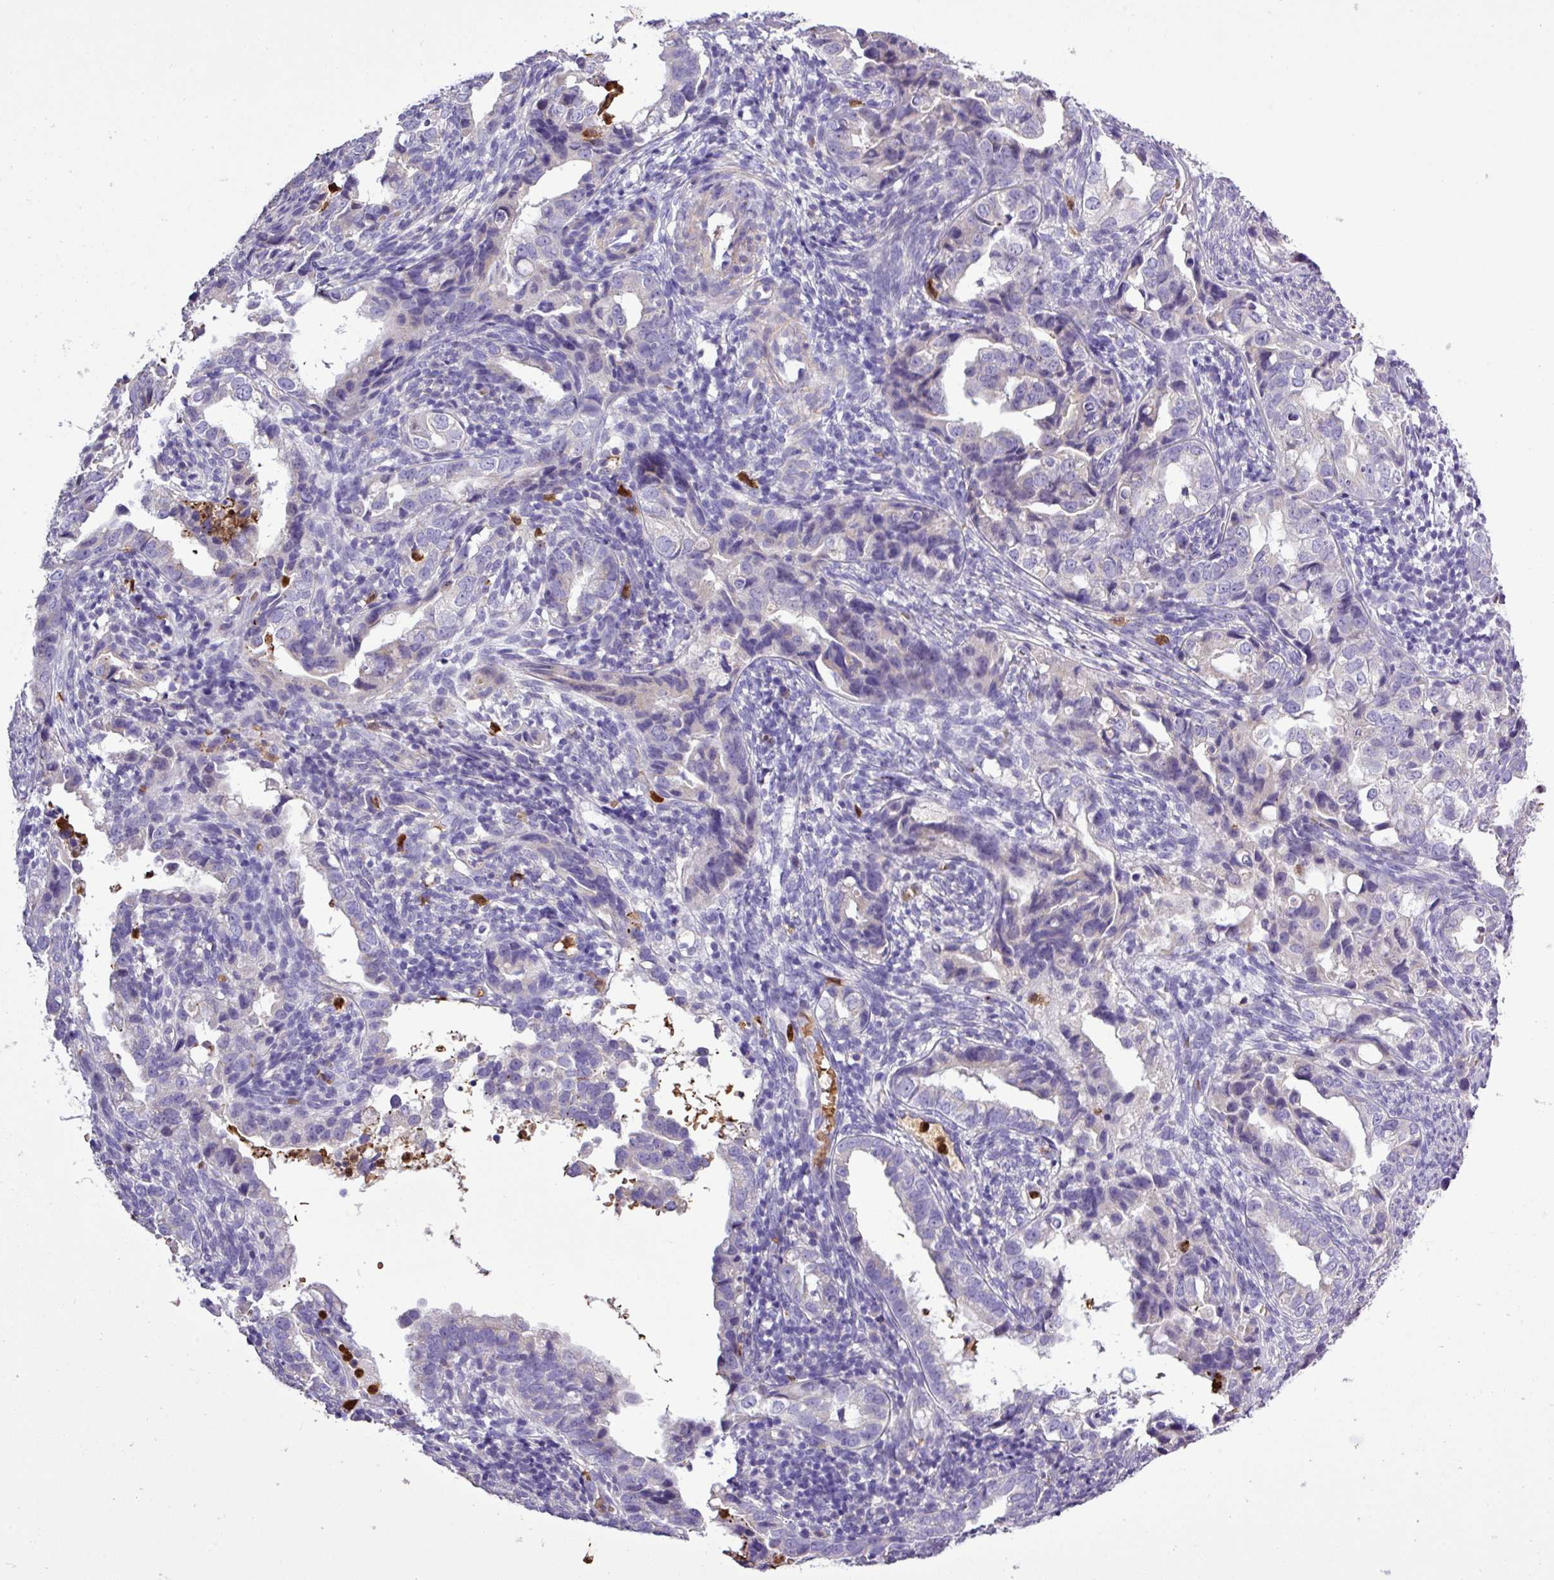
{"staining": {"intensity": "negative", "quantity": "none", "location": "none"}, "tissue": "endometrial cancer", "cell_type": "Tumor cells", "image_type": "cancer", "snomed": [{"axis": "morphology", "description": "Adenocarcinoma, NOS"}, {"axis": "topography", "description": "Endometrium"}], "caption": "Tumor cells show no significant expression in endometrial cancer (adenocarcinoma).", "gene": "MGAT4B", "patient": {"sex": "female", "age": 57}}